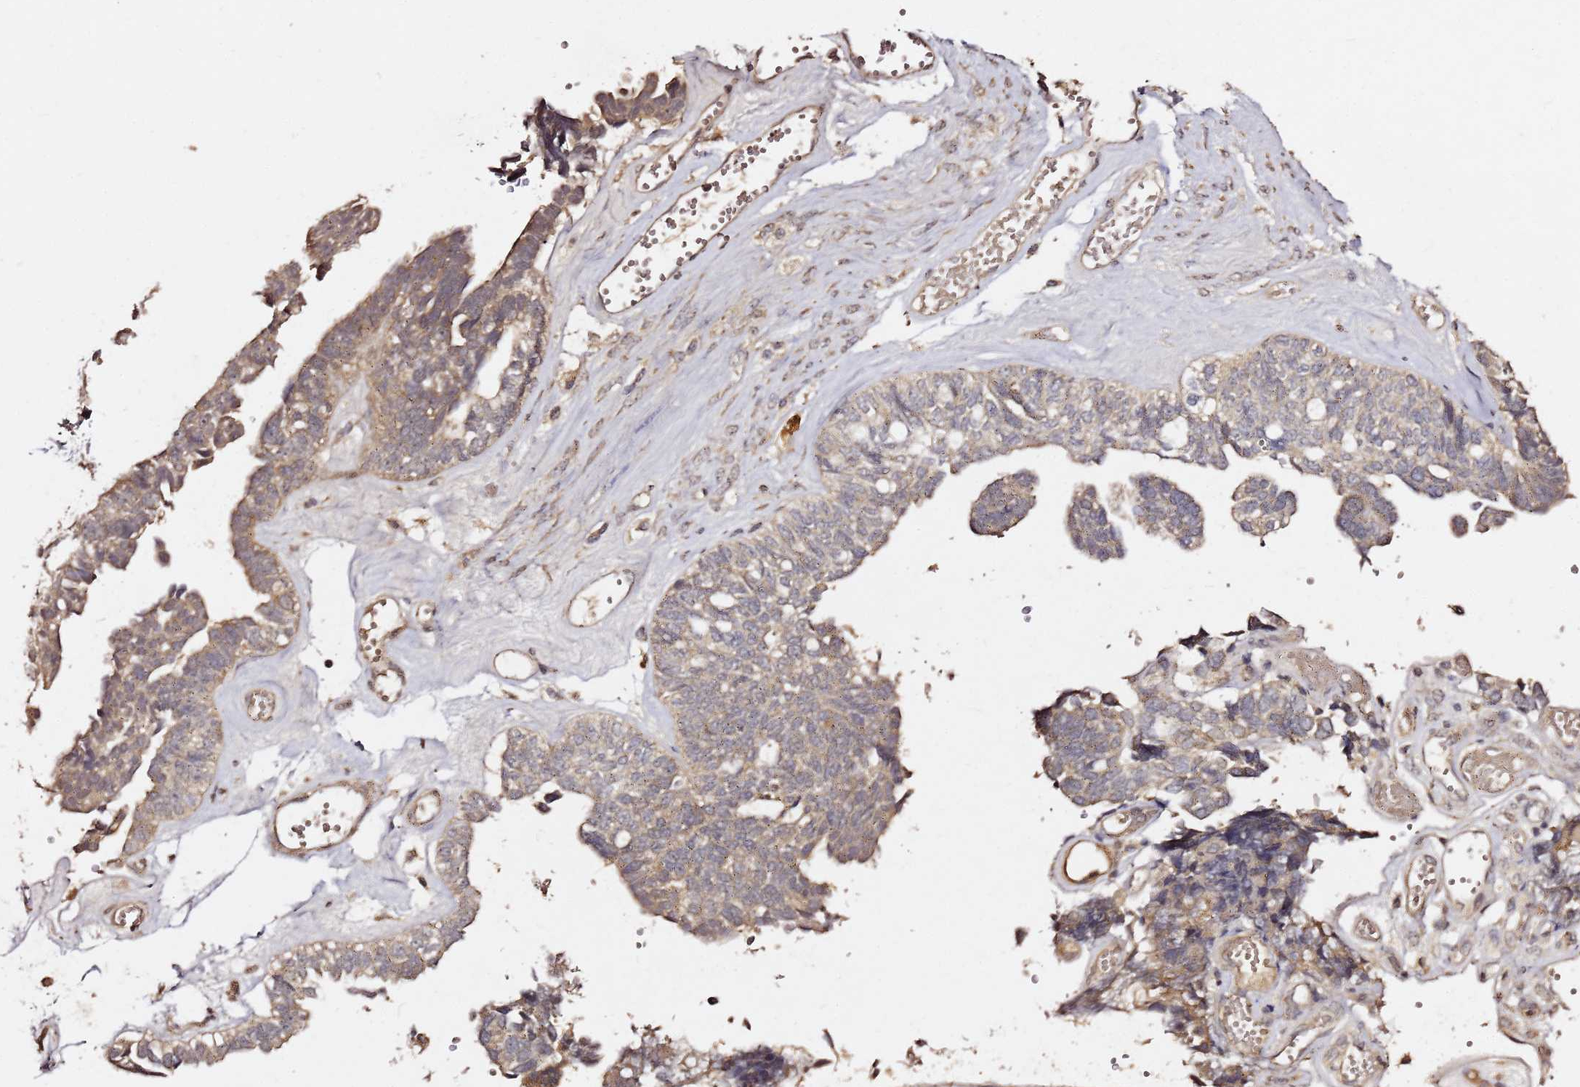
{"staining": {"intensity": "weak", "quantity": "25%-75%", "location": "cytoplasmic/membranous"}, "tissue": "ovarian cancer", "cell_type": "Tumor cells", "image_type": "cancer", "snomed": [{"axis": "morphology", "description": "Cystadenocarcinoma, serous, NOS"}, {"axis": "topography", "description": "Ovary"}], "caption": "Immunohistochemistry (IHC) image of neoplastic tissue: human ovarian cancer stained using immunohistochemistry (IHC) reveals low levels of weak protein expression localized specifically in the cytoplasmic/membranous of tumor cells, appearing as a cytoplasmic/membranous brown color.", "gene": "C6orf136", "patient": {"sex": "female", "age": 79}}